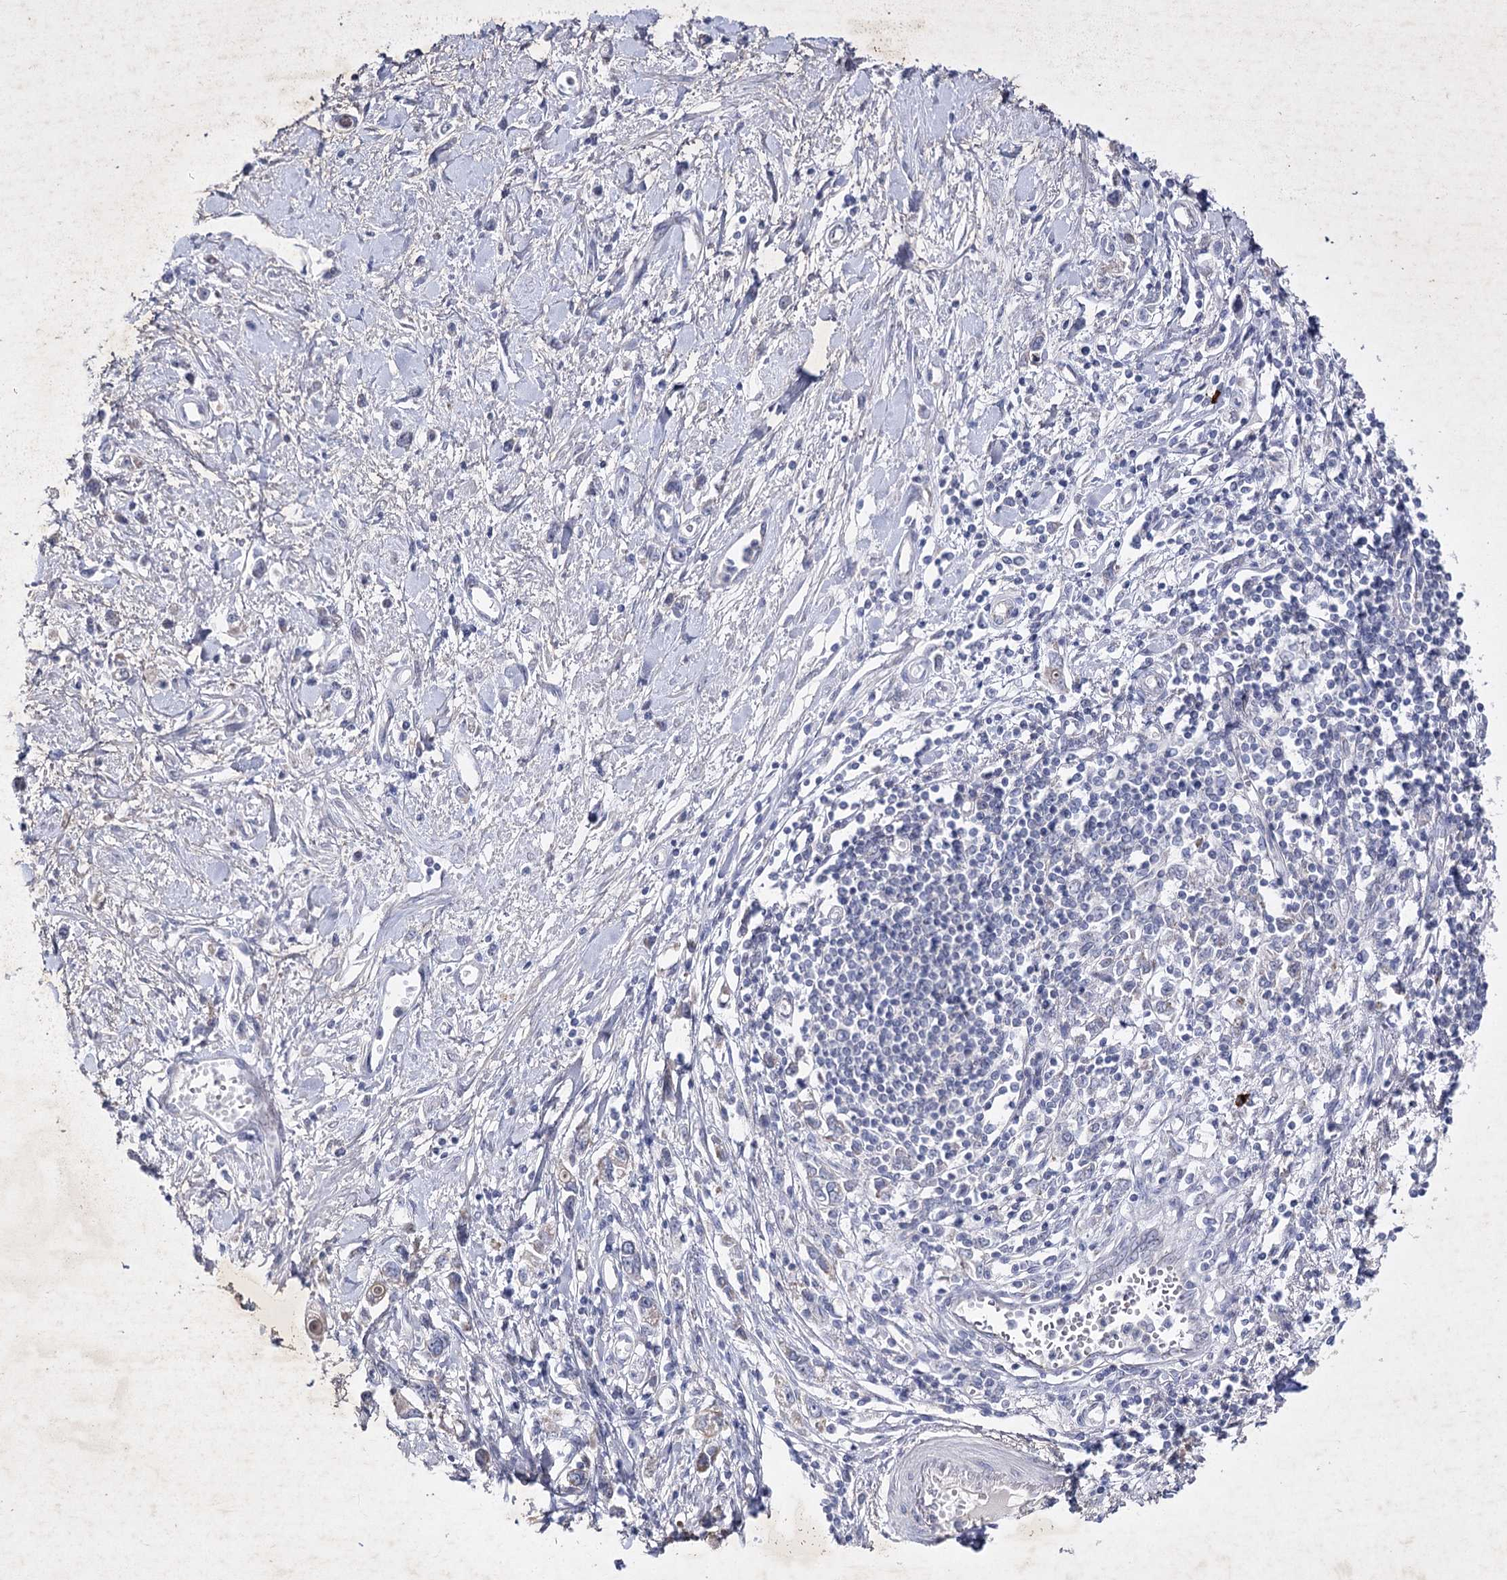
{"staining": {"intensity": "negative", "quantity": "none", "location": "none"}, "tissue": "stomach cancer", "cell_type": "Tumor cells", "image_type": "cancer", "snomed": [{"axis": "morphology", "description": "Adenocarcinoma, NOS"}, {"axis": "topography", "description": "Stomach"}], "caption": "Immunohistochemical staining of stomach cancer shows no significant staining in tumor cells.", "gene": "COX15", "patient": {"sex": "female", "age": 76}}